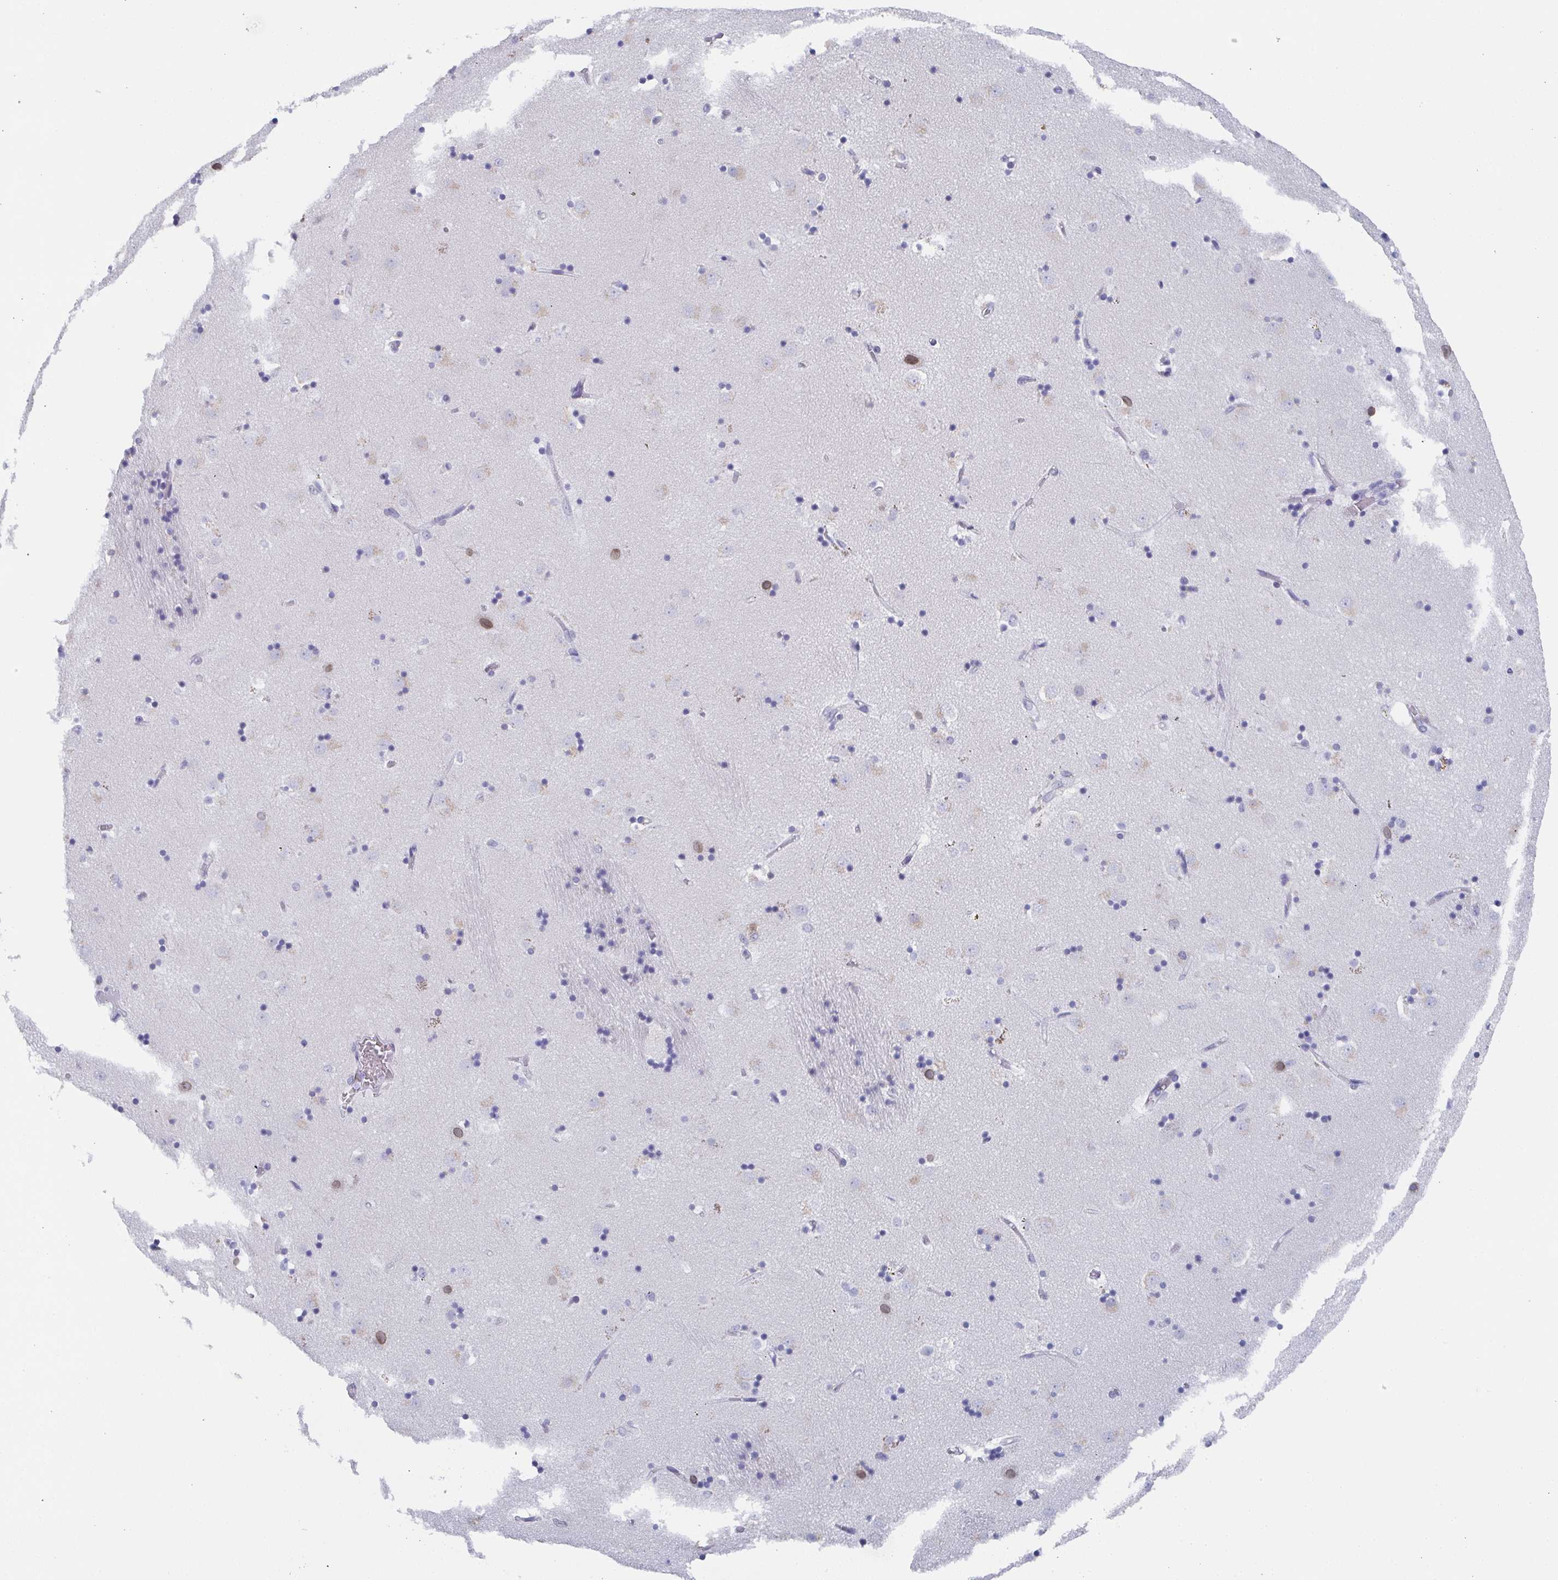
{"staining": {"intensity": "negative", "quantity": "none", "location": "none"}, "tissue": "caudate", "cell_type": "Glial cells", "image_type": "normal", "snomed": [{"axis": "morphology", "description": "Normal tissue, NOS"}, {"axis": "topography", "description": "Lateral ventricle wall"}], "caption": "Caudate was stained to show a protein in brown. There is no significant expression in glial cells. The staining is performed using DAB brown chromogen with nuclei counter-stained in using hematoxylin.", "gene": "DYDC2", "patient": {"sex": "male", "age": 58}}